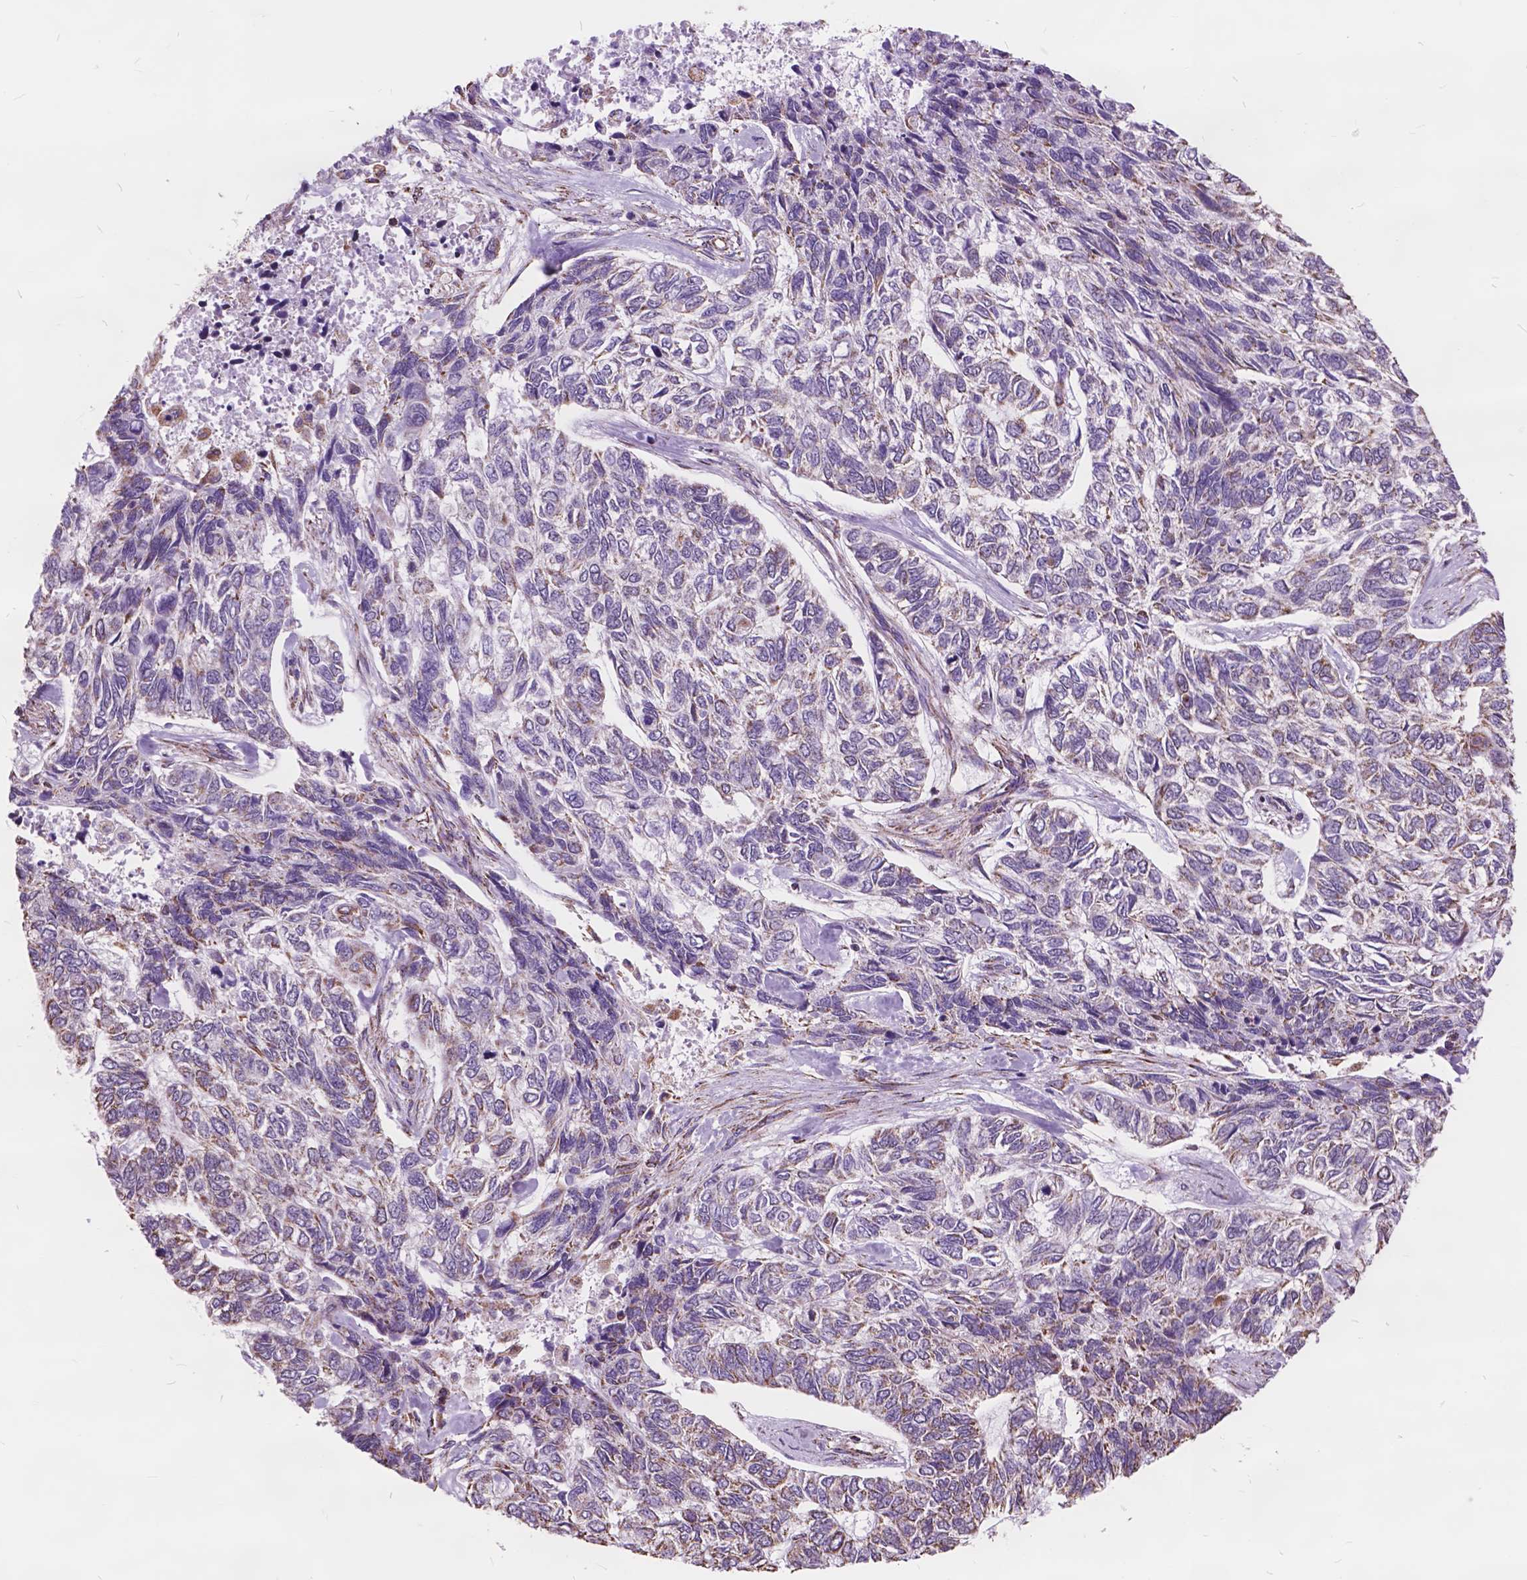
{"staining": {"intensity": "weak", "quantity": "25%-75%", "location": "cytoplasmic/membranous"}, "tissue": "skin cancer", "cell_type": "Tumor cells", "image_type": "cancer", "snomed": [{"axis": "morphology", "description": "Basal cell carcinoma"}, {"axis": "topography", "description": "Skin"}], "caption": "This is an image of IHC staining of skin cancer, which shows weak expression in the cytoplasmic/membranous of tumor cells.", "gene": "SCOC", "patient": {"sex": "female", "age": 65}}